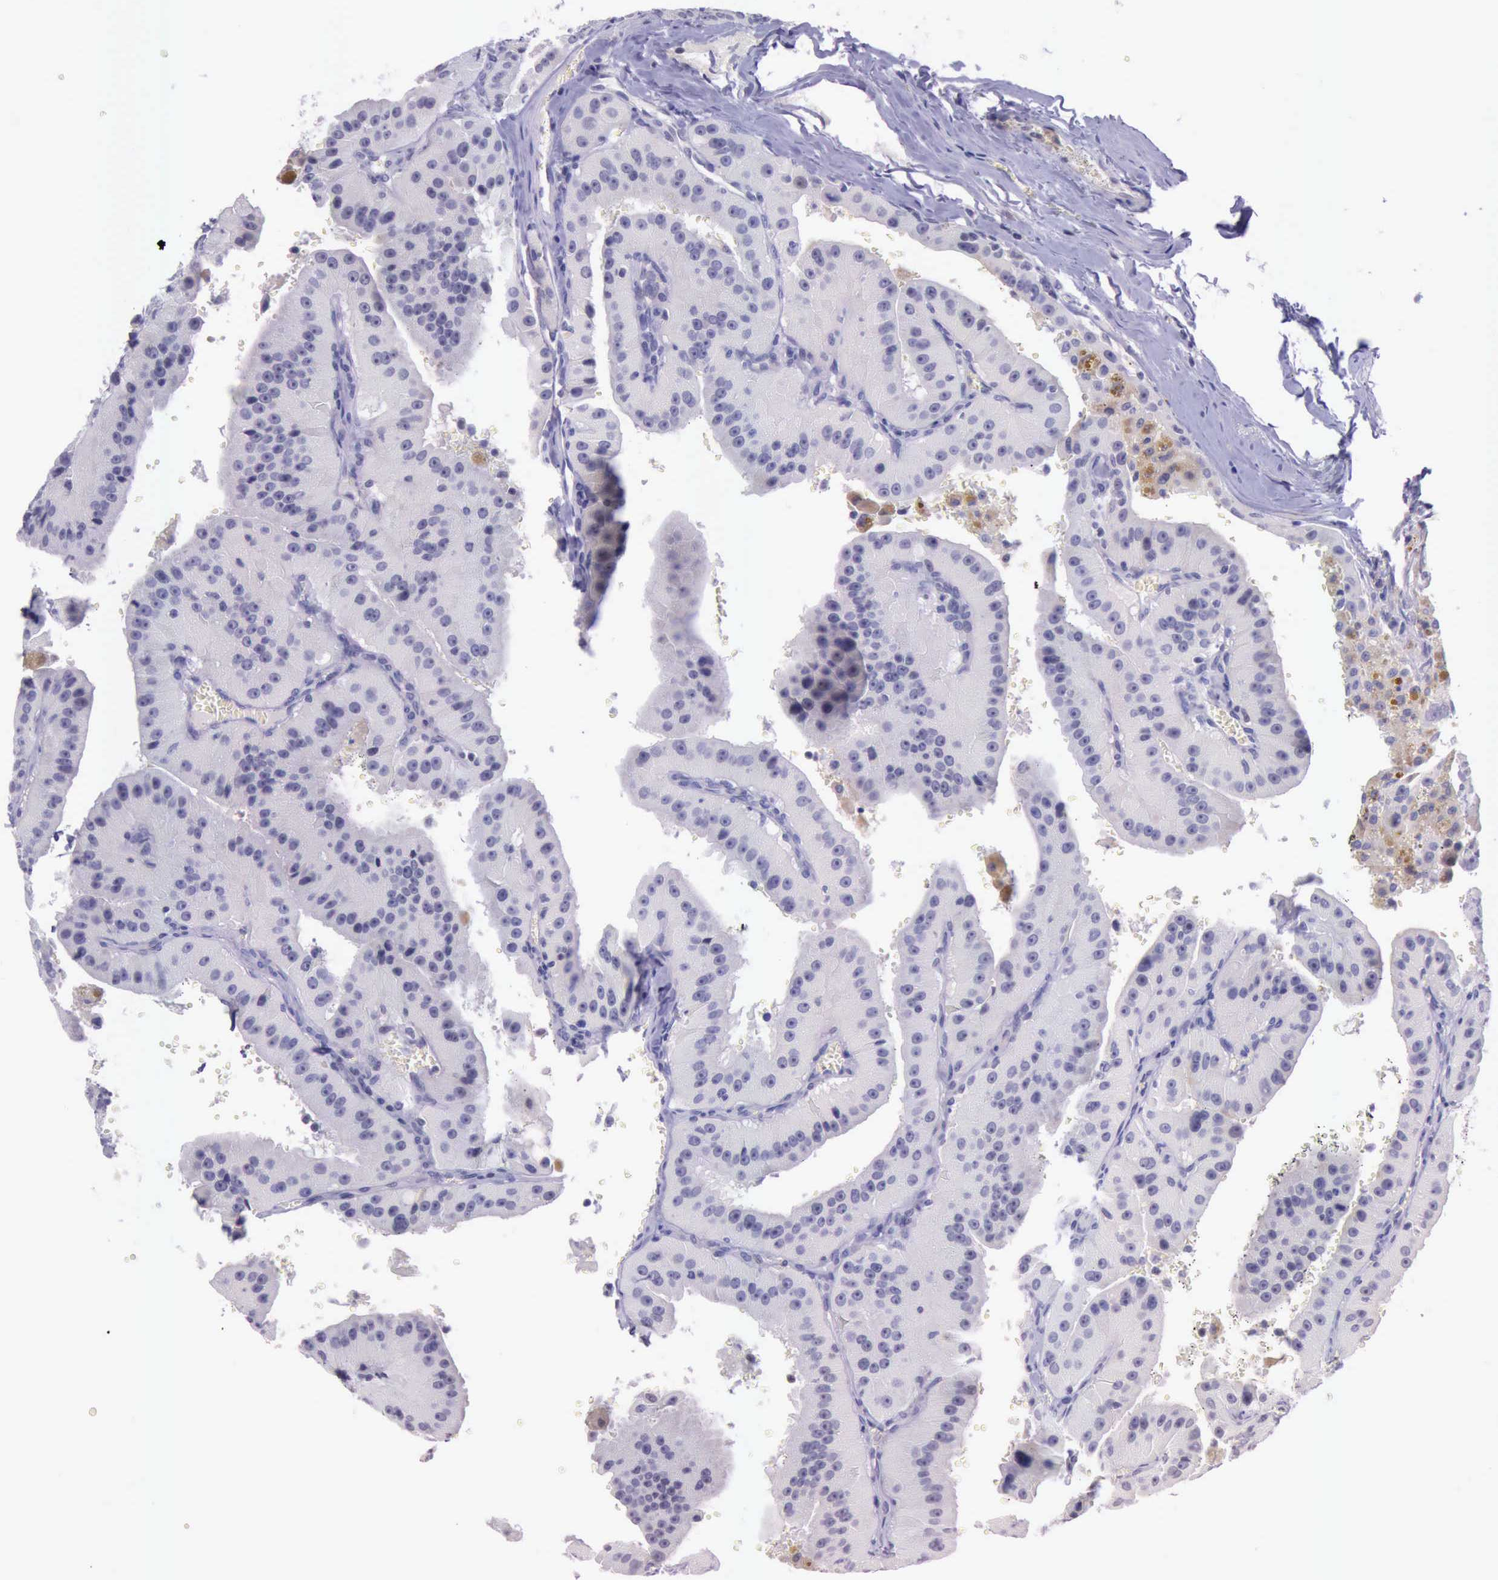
{"staining": {"intensity": "negative", "quantity": "none", "location": "none"}, "tissue": "thyroid cancer", "cell_type": "Tumor cells", "image_type": "cancer", "snomed": [{"axis": "morphology", "description": "Carcinoma, NOS"}, {"axis": "topography", "description": "Thyroid gland"}], "caption": "High magnification brightfield microscopy of thyroid carcinoma stained with DAB (brown) and counterstained with hematoxylin (blue): tumor cells show no significant staining. The staining was performed using DAB to visualize the protein expression in brown, while the nuclei were stained in blue with hematoxylin (Magnification: 20x).", "gene": "PARP1", "patient": {"sex": "male", "age": 76}}